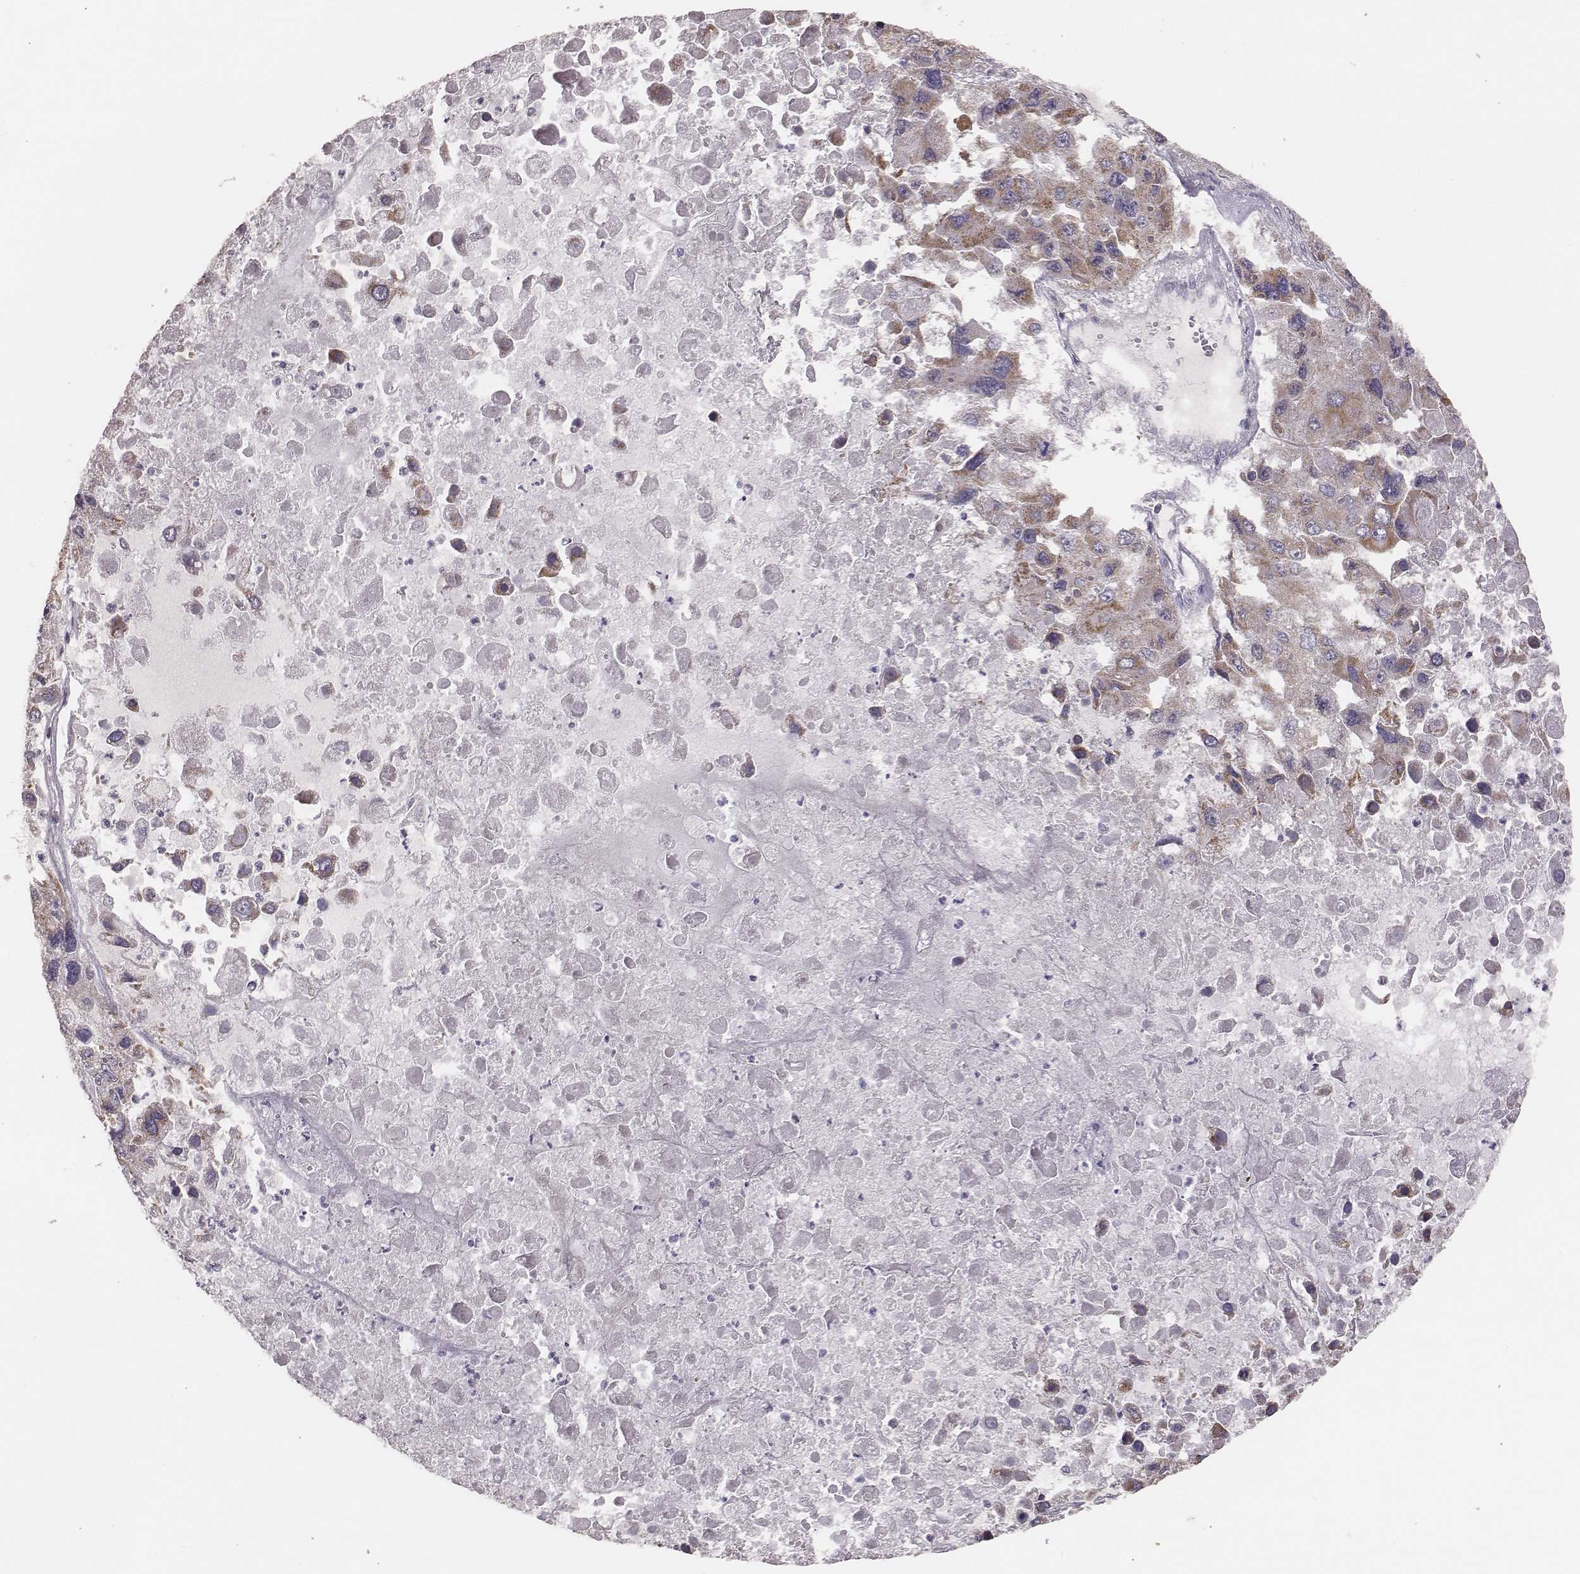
{"staining": {"intensity": "weak", "quantity": "<25%", "location": "cytoplasmic/membranous"}, "tissue": "liver cancer", "cell_type": "Tumor cells", "image_type": "cancer", "snomed": [{"axis": "morphology", "description": "Carcinoma, Hepatocellular, NOS"}, {"axis": "topography", "description": "Liver"}], "caption": "Immunohistochemical staining of human liver hepatocellular carcinoma exhibits no significant positivity in tumor cells. The staining is performed using DAB (3,3'-diaminobenzidine) brown chromogen with nuclei counter-stained in using hematoxylin.", "gene": "HAVCR1", "patient": {"sex": "female", "age": 41}}